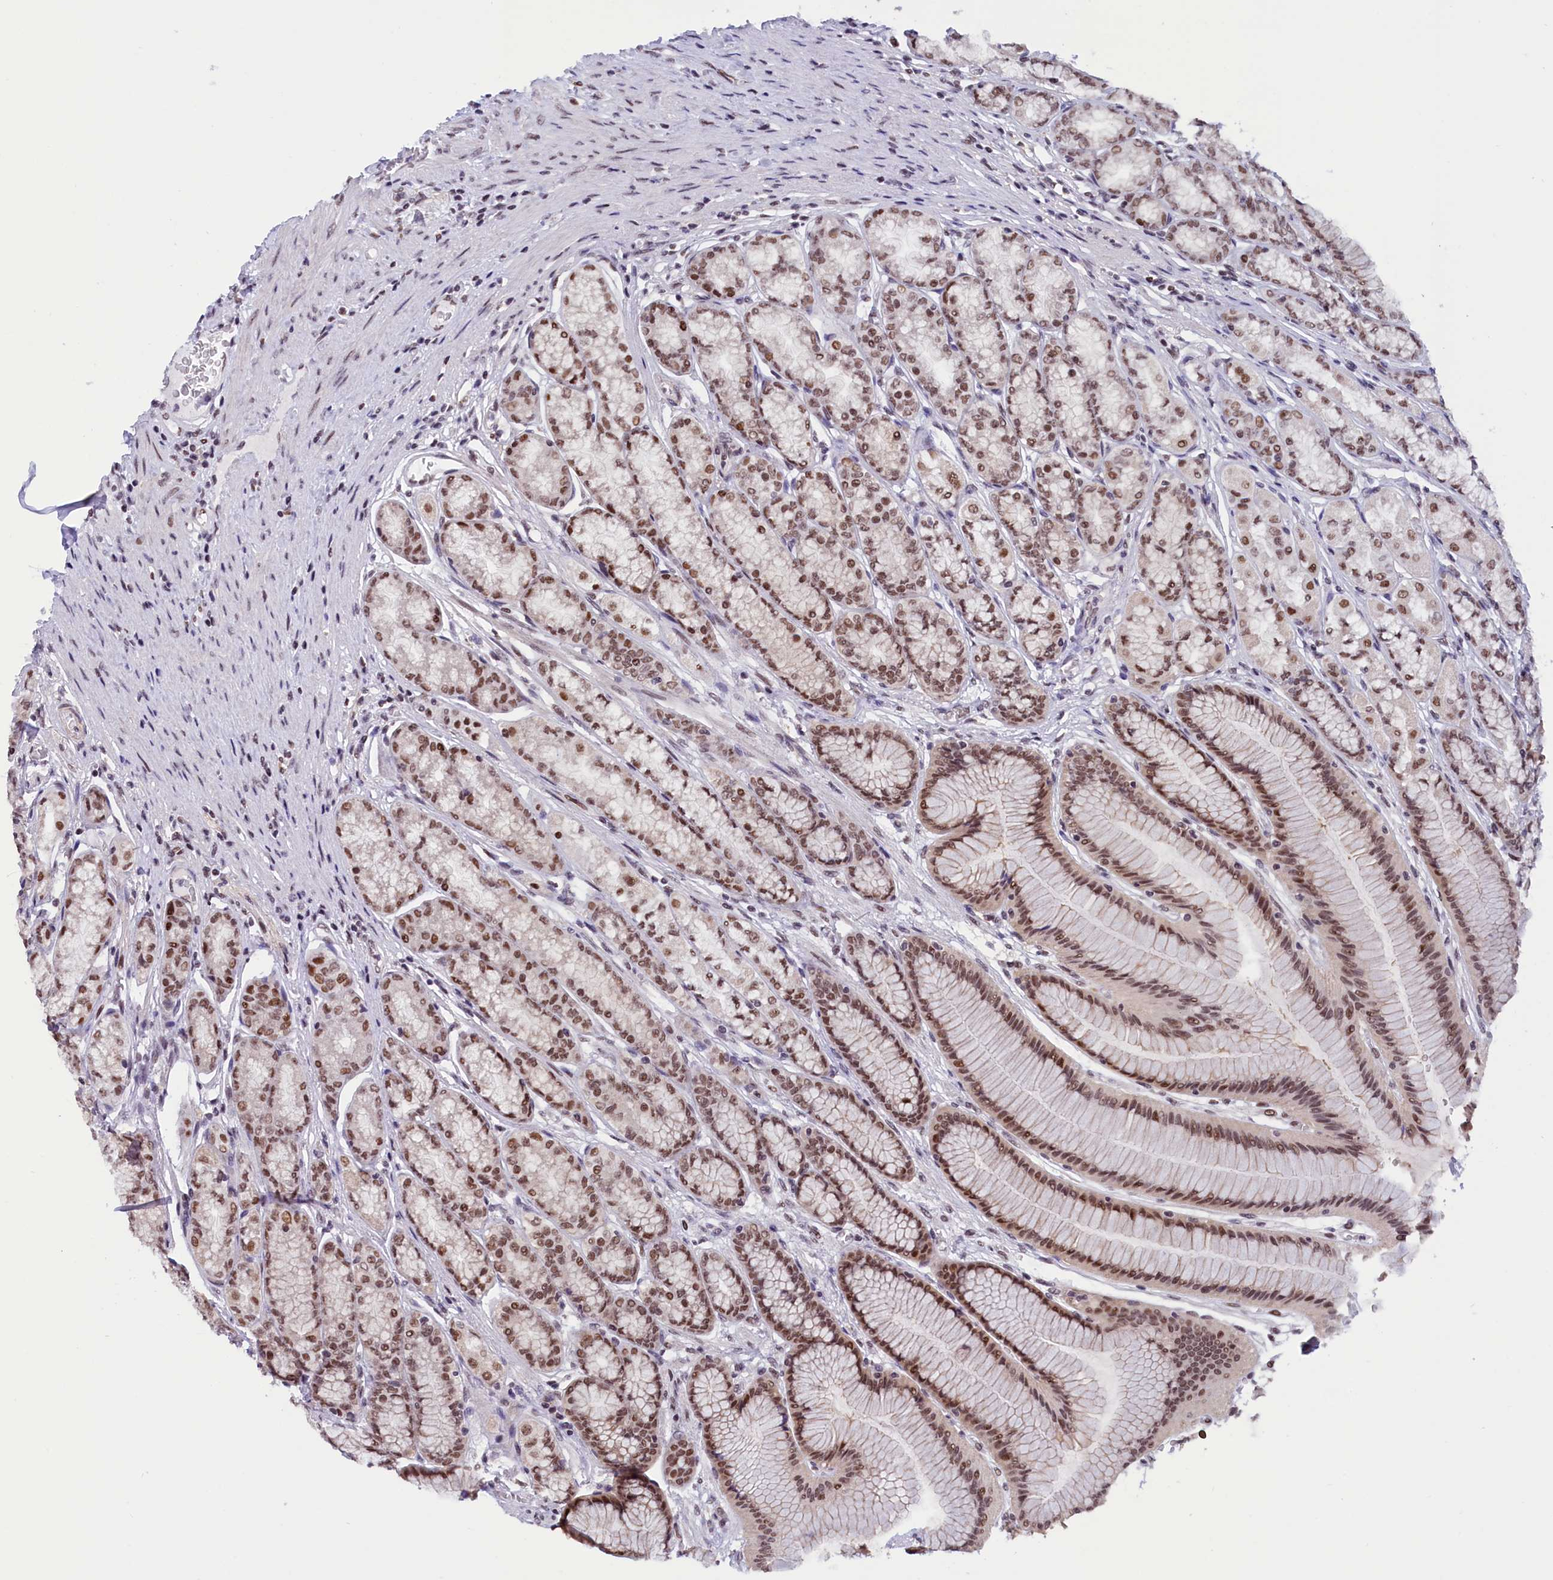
{"staining": {"intensity": "strong", "quantity": ">75%", "location": "nuclear"}, "tissue": "stomach", "cell_type": "Glandular cells", "image_type": "normal", "snomed": [{"axis": "morphology", "description": "Normal tissue, NOS"}, {"axis": "morphology", "description": "Adenocarcinoma, NOS"}, {"axis": "morphology", "description": "Adenocarcinoma, High grade"}, {"axis": "topography", "description": "Stomach, upper"}, {"axis": "topography", "description": "Stomach"}], "caption": "Stomach stained with immunohistochemistry displays strong nuclear expression in about >75% of glandular cells.", "gene": "CDYL2", "patient": {"sex": "female", "age": 65}}